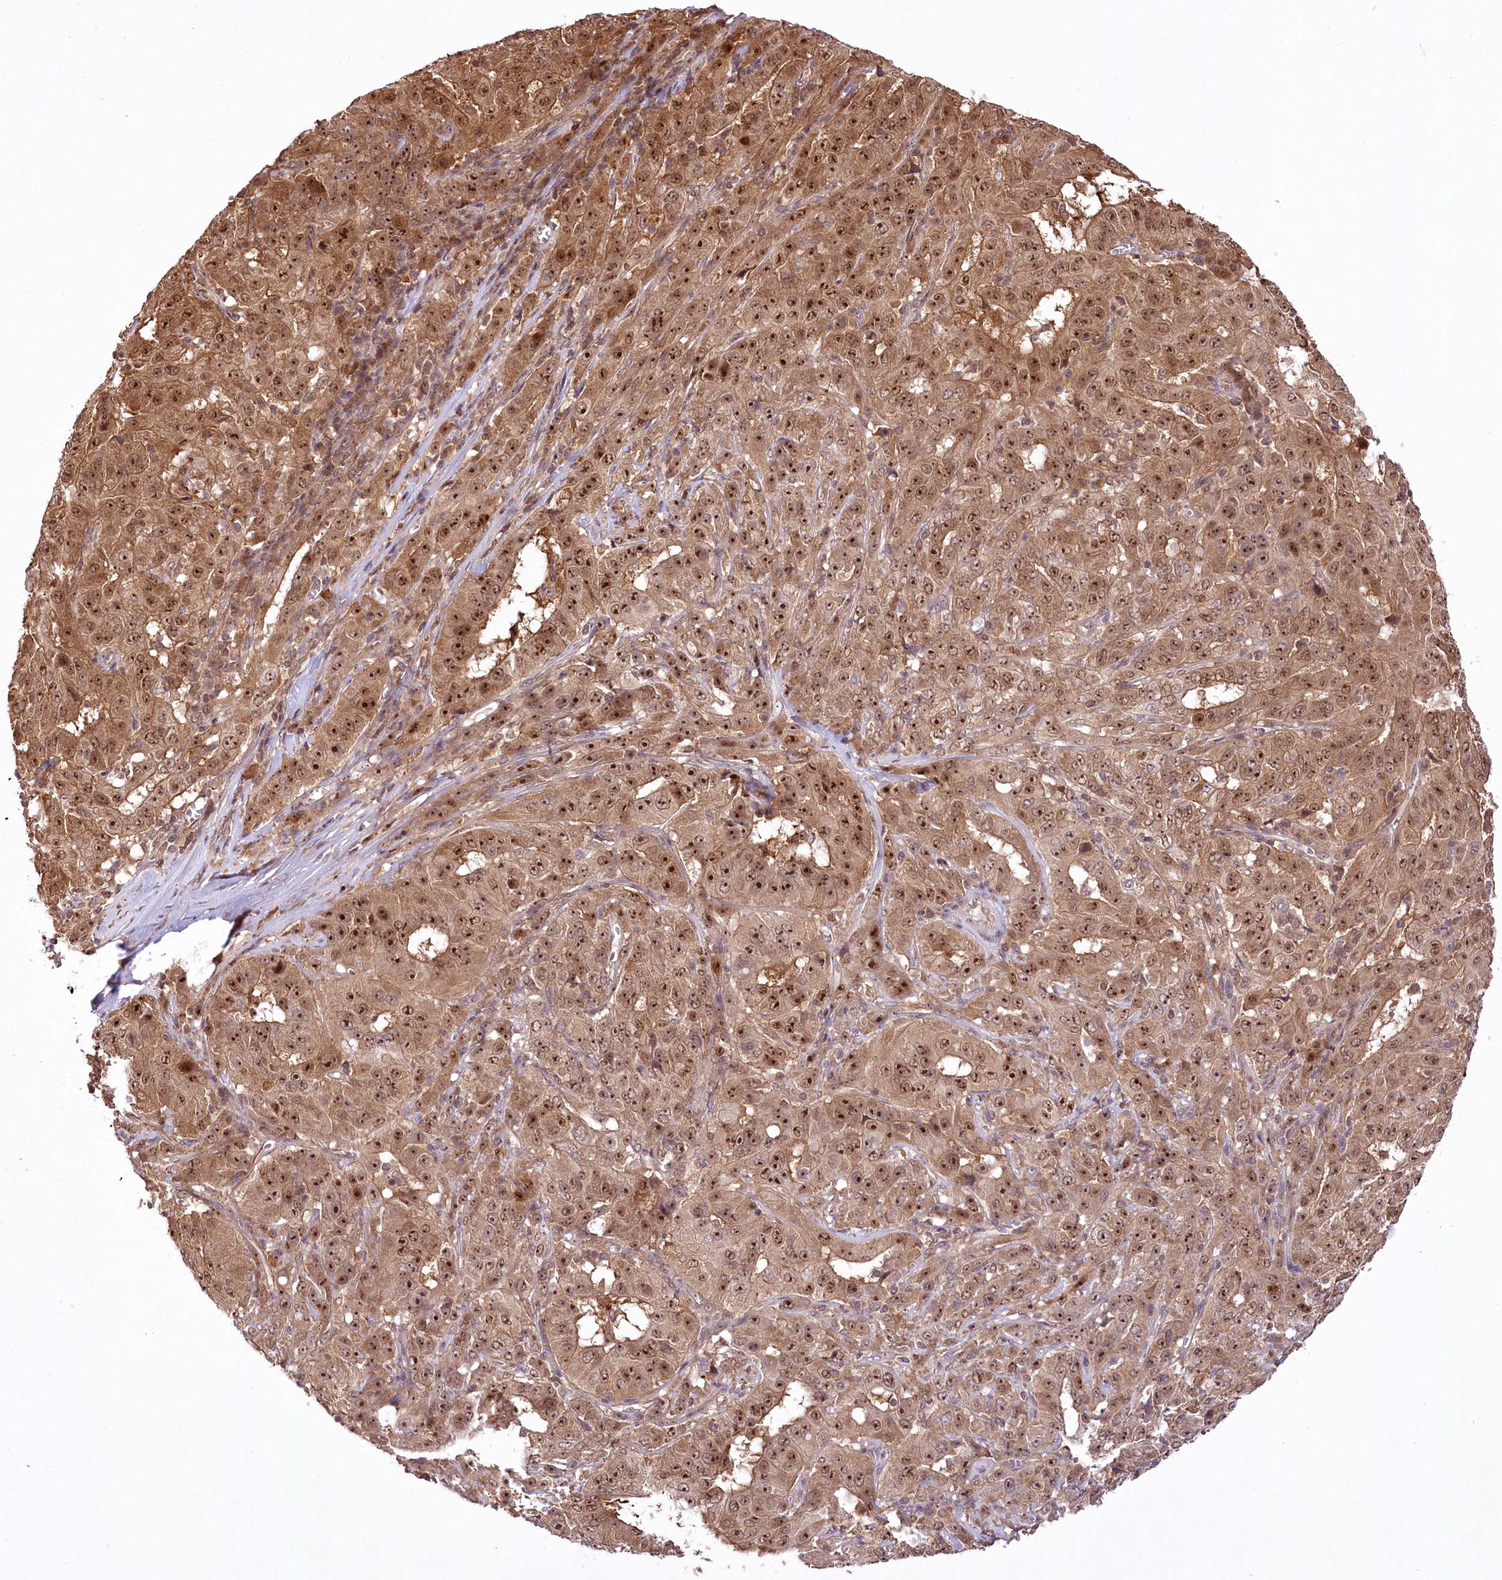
{"staining": {"intensity": "strong", "quantity": ">75%", "location": "cytoplasmic/membranous,nuclear"}, "tissue": "pancreatic cancer", "cell_type": "Tumor cells", "image_type": "cancer", "snomed": [{"axis": "morphology", "description": "Adenocarcinoma, NOS"}, {"axis": "topography", "description": "Pancreas"}], "caption": "Adenocarcinoma (pancreatic) tissue displays strong cytoplasmic/membranous and nuclear positivity in about >75% of tumor cells, visualized by immunohistochemistry.", "gene": "SERGEF", "patient": {"sex": "male", "age": 63}}